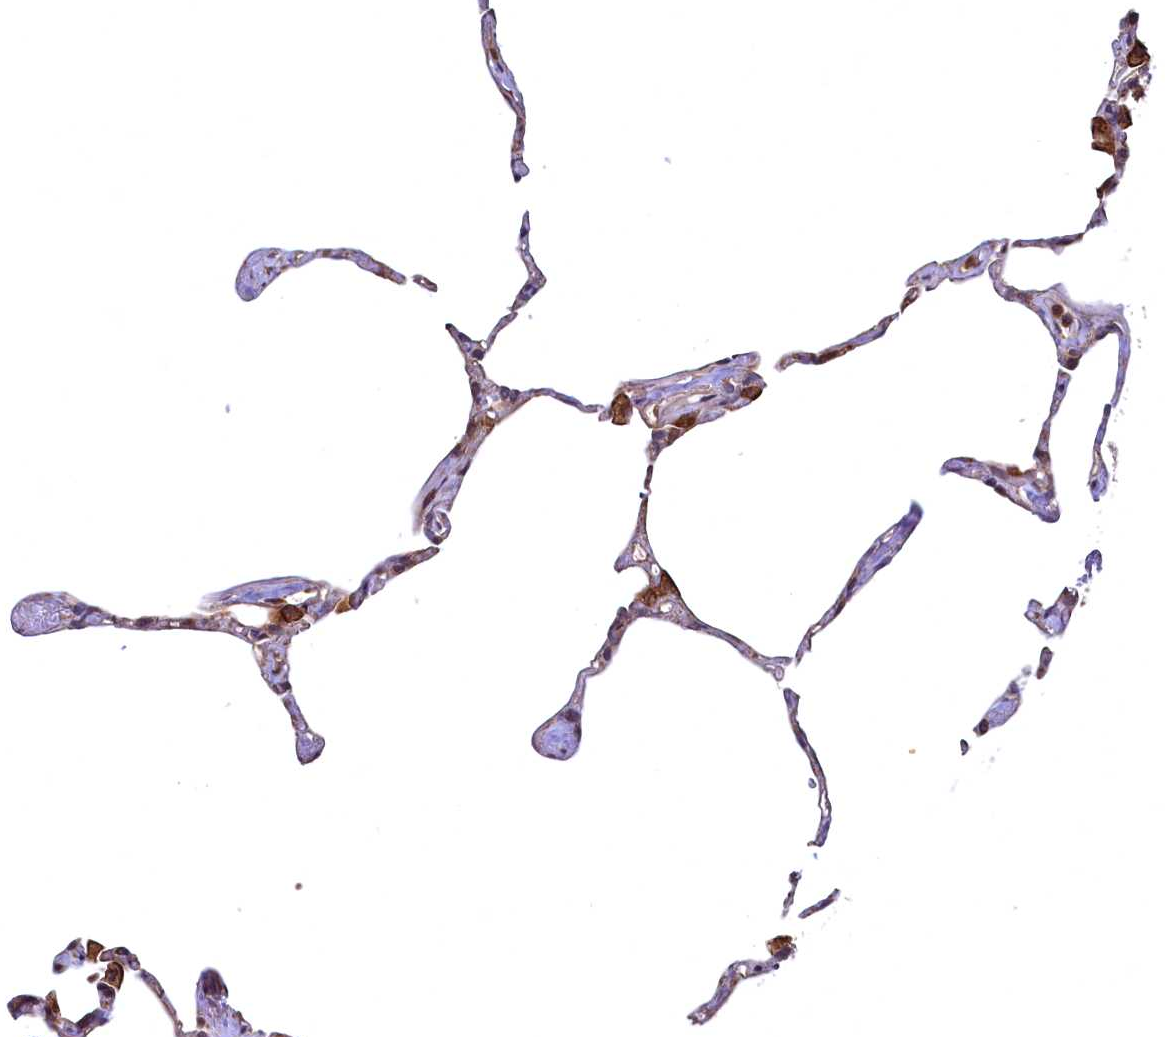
{"staining": {"intensity": "weak", "quantity": ">75%", "location": "cytoplasmic/membranous"}, "tissue": "lung", "cell_type": "Alveolar cells", "image_type": "normal", "snomed": [{"axis": "morphology", "description": "Normal tissue, NOS"}, {"axis": "topography", "description": "Lung"}], "caption": "Immunohistochemical staining of benign human lung reveals weak cytoplasmic/membranous protein positivity in approximately >75% of alveolar cells.", "gene": "SVIP", "patient": {"sex": "male", "age": 65}}